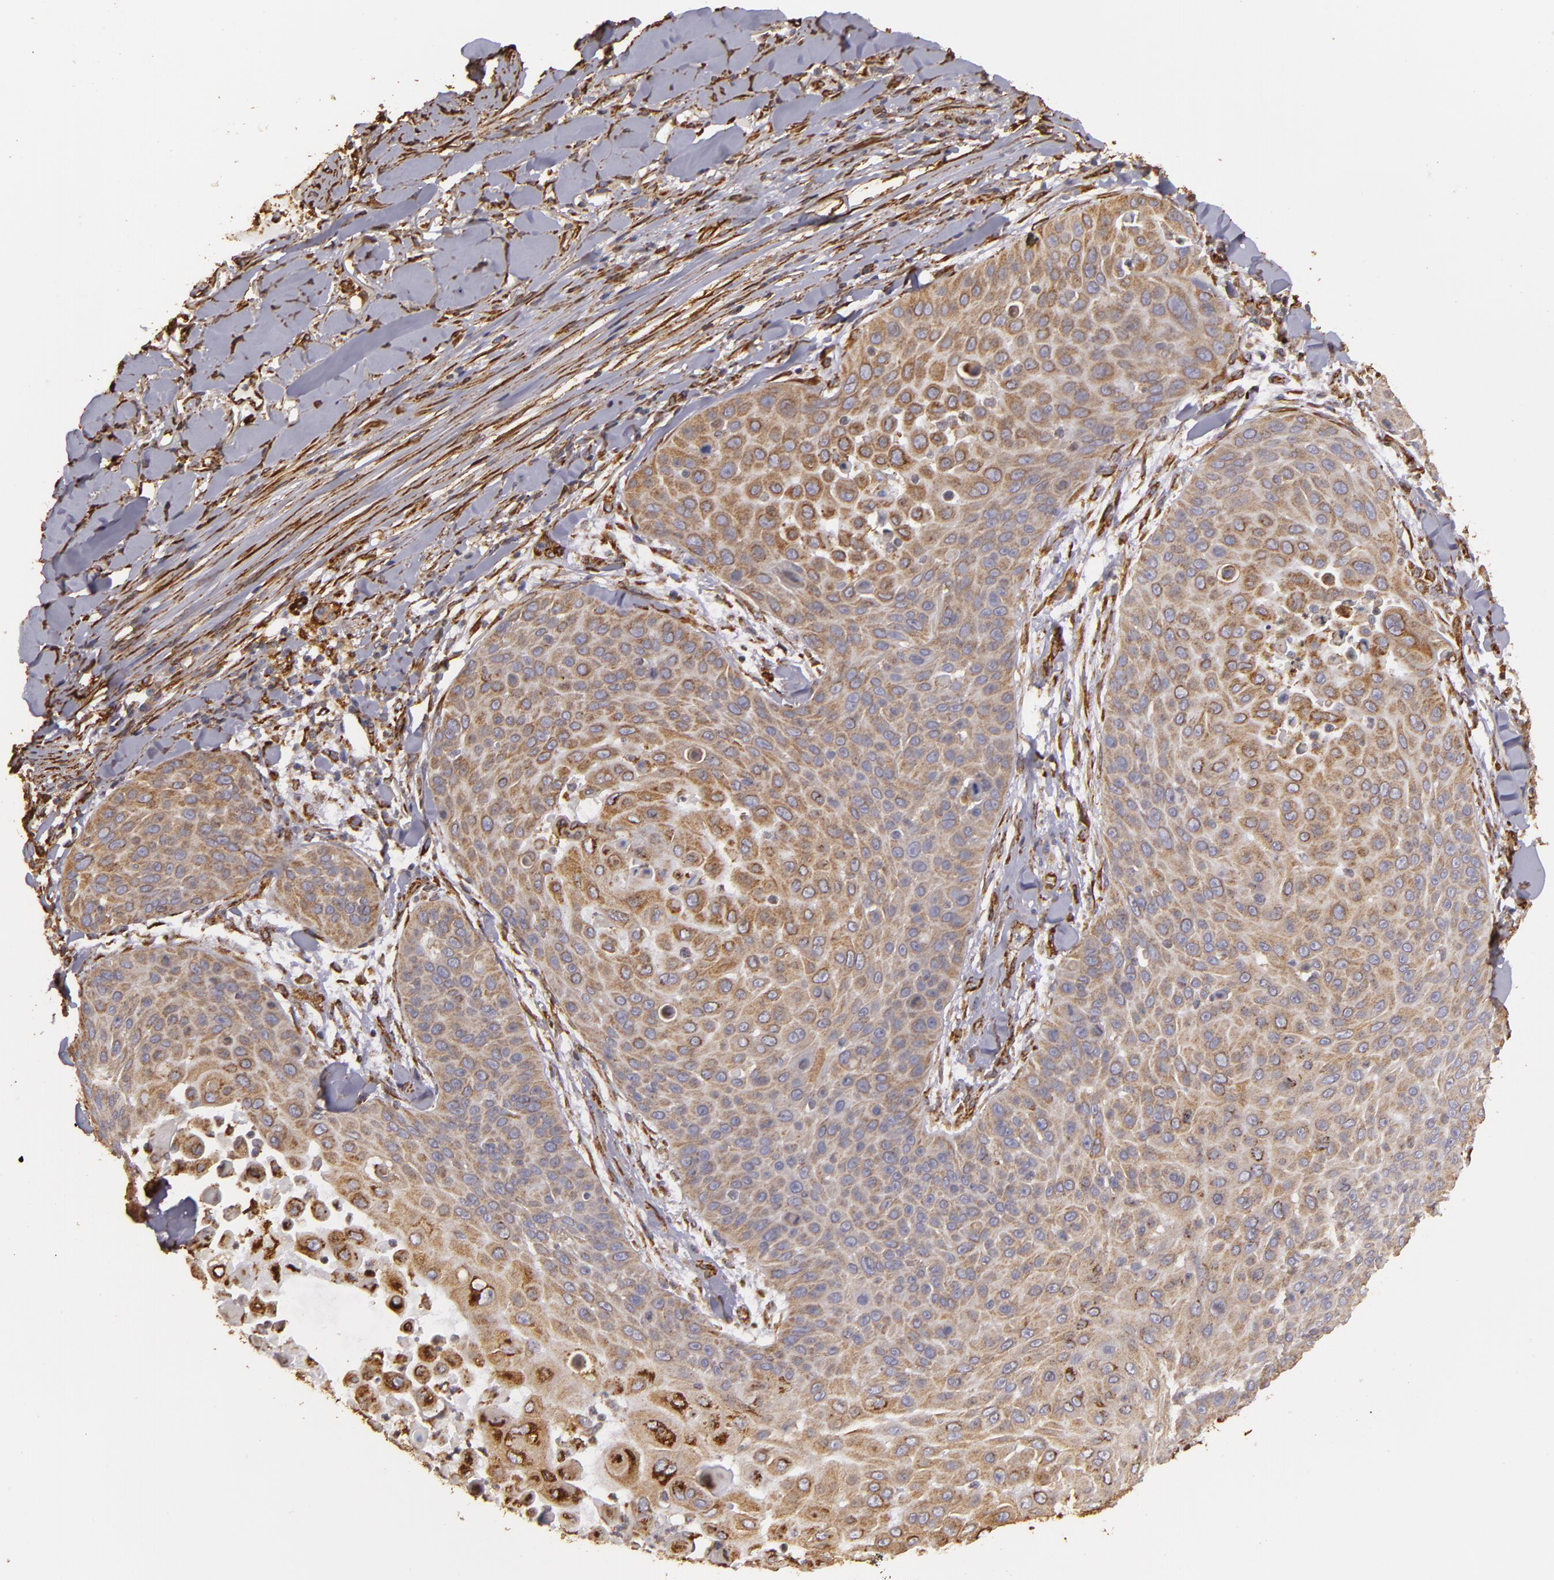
{"staining": {"intensity": "moderate", "quantity": ">75%", "location": "cytoplasmic/membranous"}, "tissue": "skin cancer", "cell_type": "Tumor cells", "image_type": "cancer", "snomed": [{"axis": "morphology", "description": "Squamous cell carcinoma, NOS"}, {"axis": "topography", "description": "Skin"}], "caption": "Immunohistochemistry micrograph of neoplastic tissue: human squamous cell carcinoma (skin) stained using IHC demonstrates medium levels of moderate protein expression localized specifically in the cytoplasmic/membranous of tumor cells, appearing as a cytoplasmic/membranous brown color.", "gene": "CYB5R3", "patient": {"sex": "male", "age": 82}}